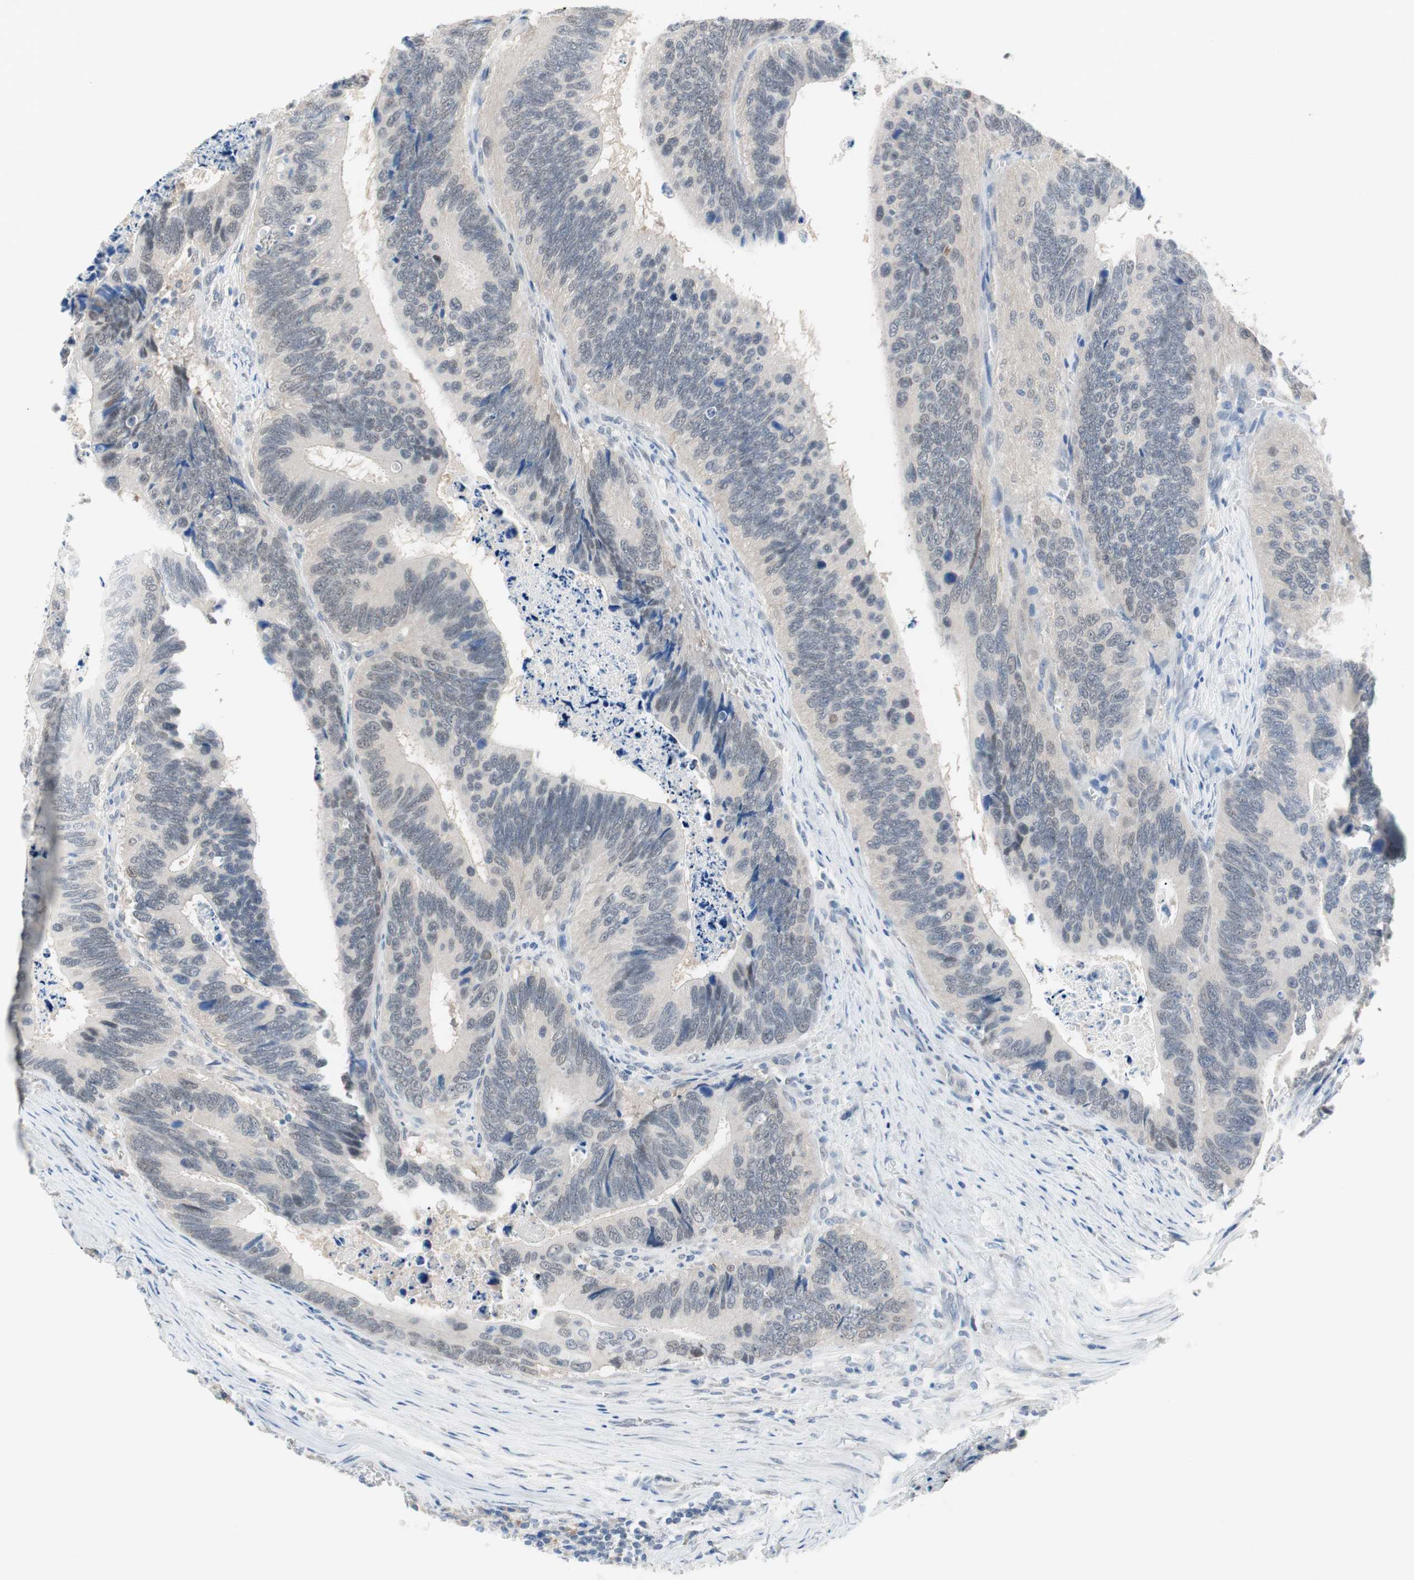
{"staining": {"intensity": "negative", "quantity": "none", "location": "none"}, "tissue": "colorectal cancer", "cell_type": "Tumor cells", "image_type": "cancer", "snomed": [{"axis": "morphology", "description": "Adenocarcinoma, NOS"}, {"axis": "topography", "description": "Colon"}], "caption": "The histopathology image reveals no significant expression in tumor cells of colorectal adenocarcinoma.", "gene": "GRHL1", "patient": {"sex": "male", "age": 72}}